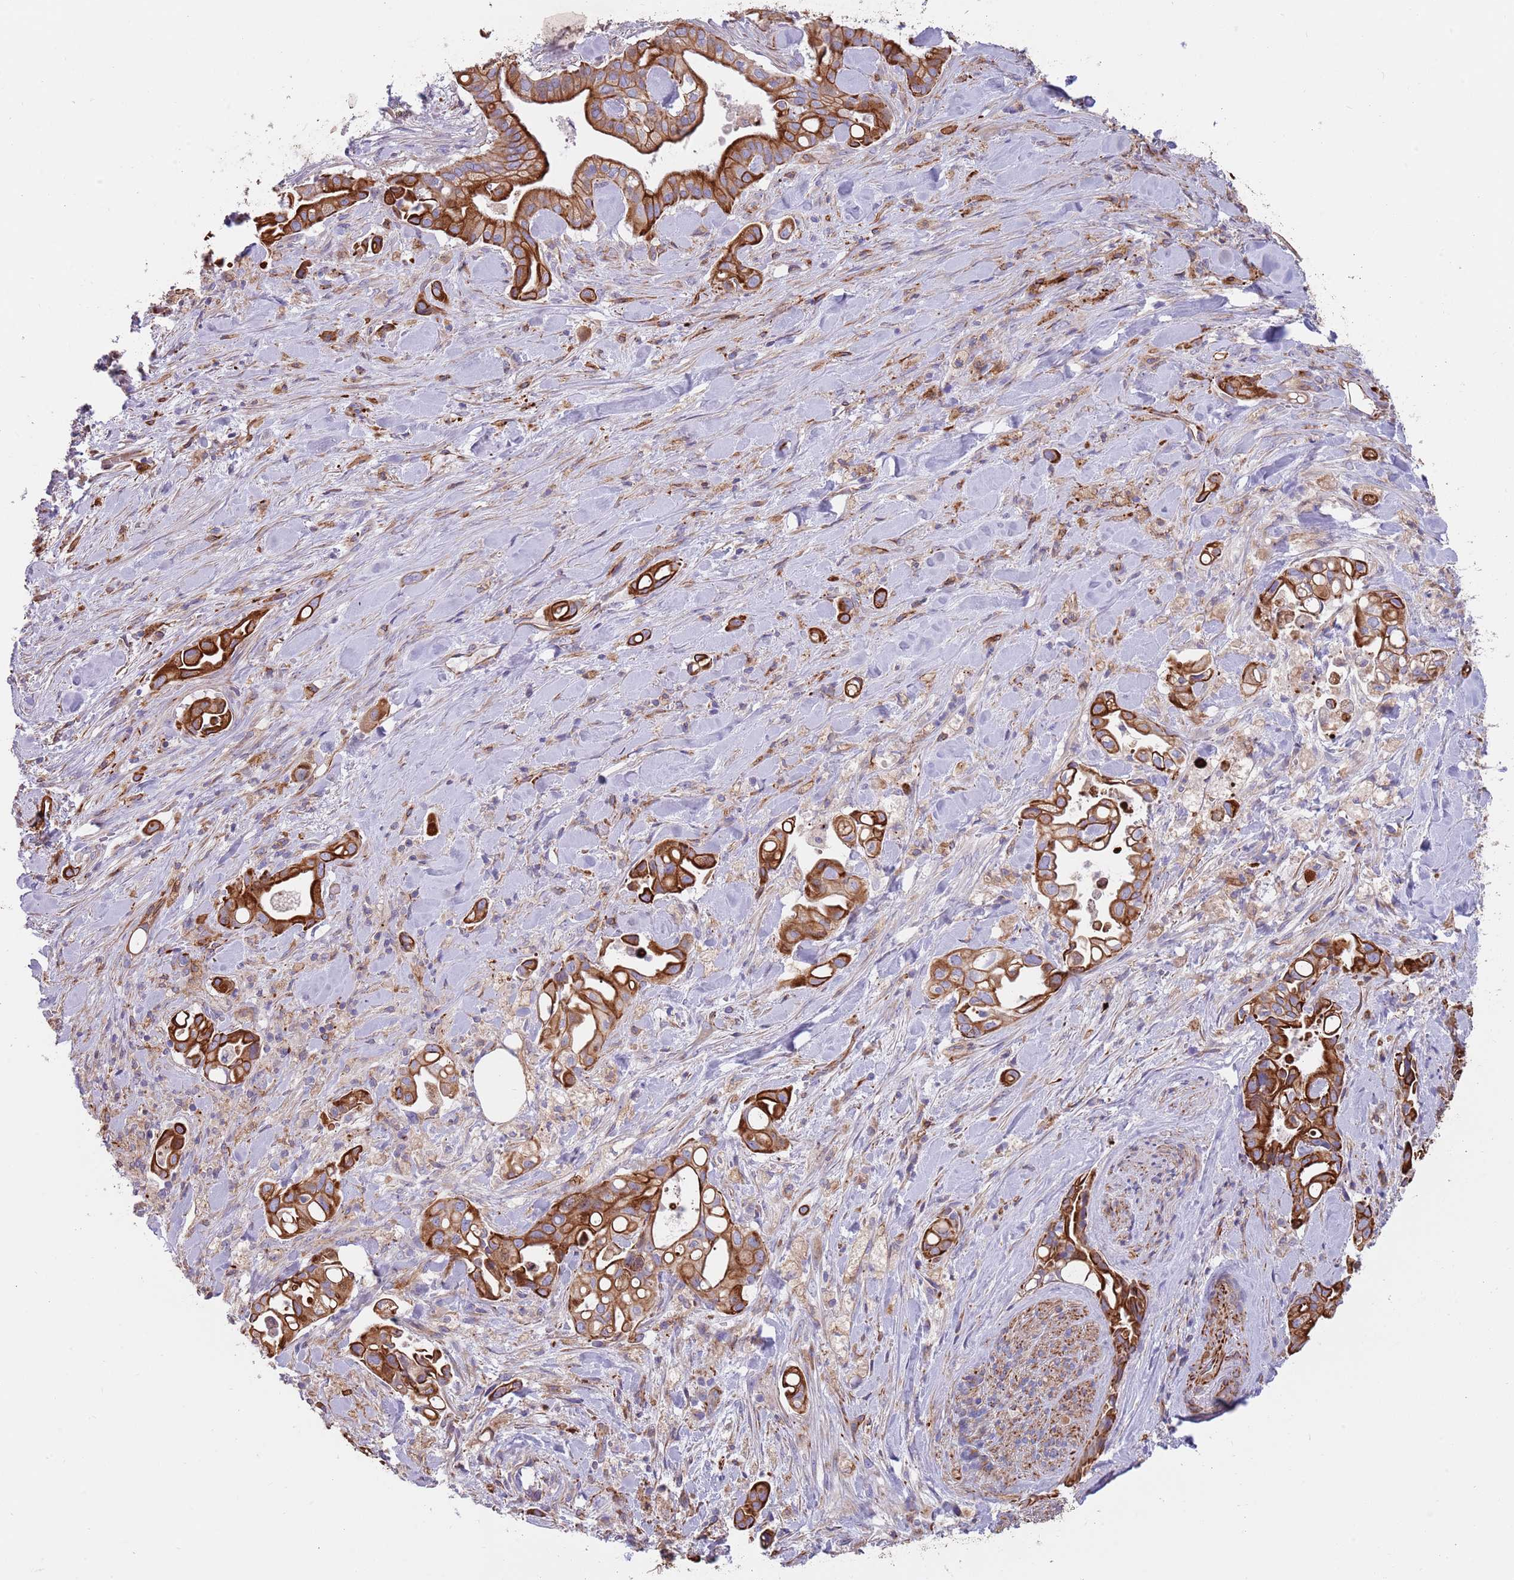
{"staining": {"intensity": "strong", "quantity": ">75%", "location": "cytoplasmic/membranous"}, "tissue": "liver cancer", "cell_type": "Tumor cells", "image_type": "cancer", "snomed": [{"axis": "morphology", "description": "Cholangiocarcinoma"}, {"axis": "topography", "description": "Liver"}], "caption": "Liver cancer (cholangiocarcinoma) stained for a protein (brown) displays strong cytoplasmic/membranous positive expression in about >75% of tumor cells.", "gene": "MOGAT1", "patient": {"sex": "female", "age": 68}}